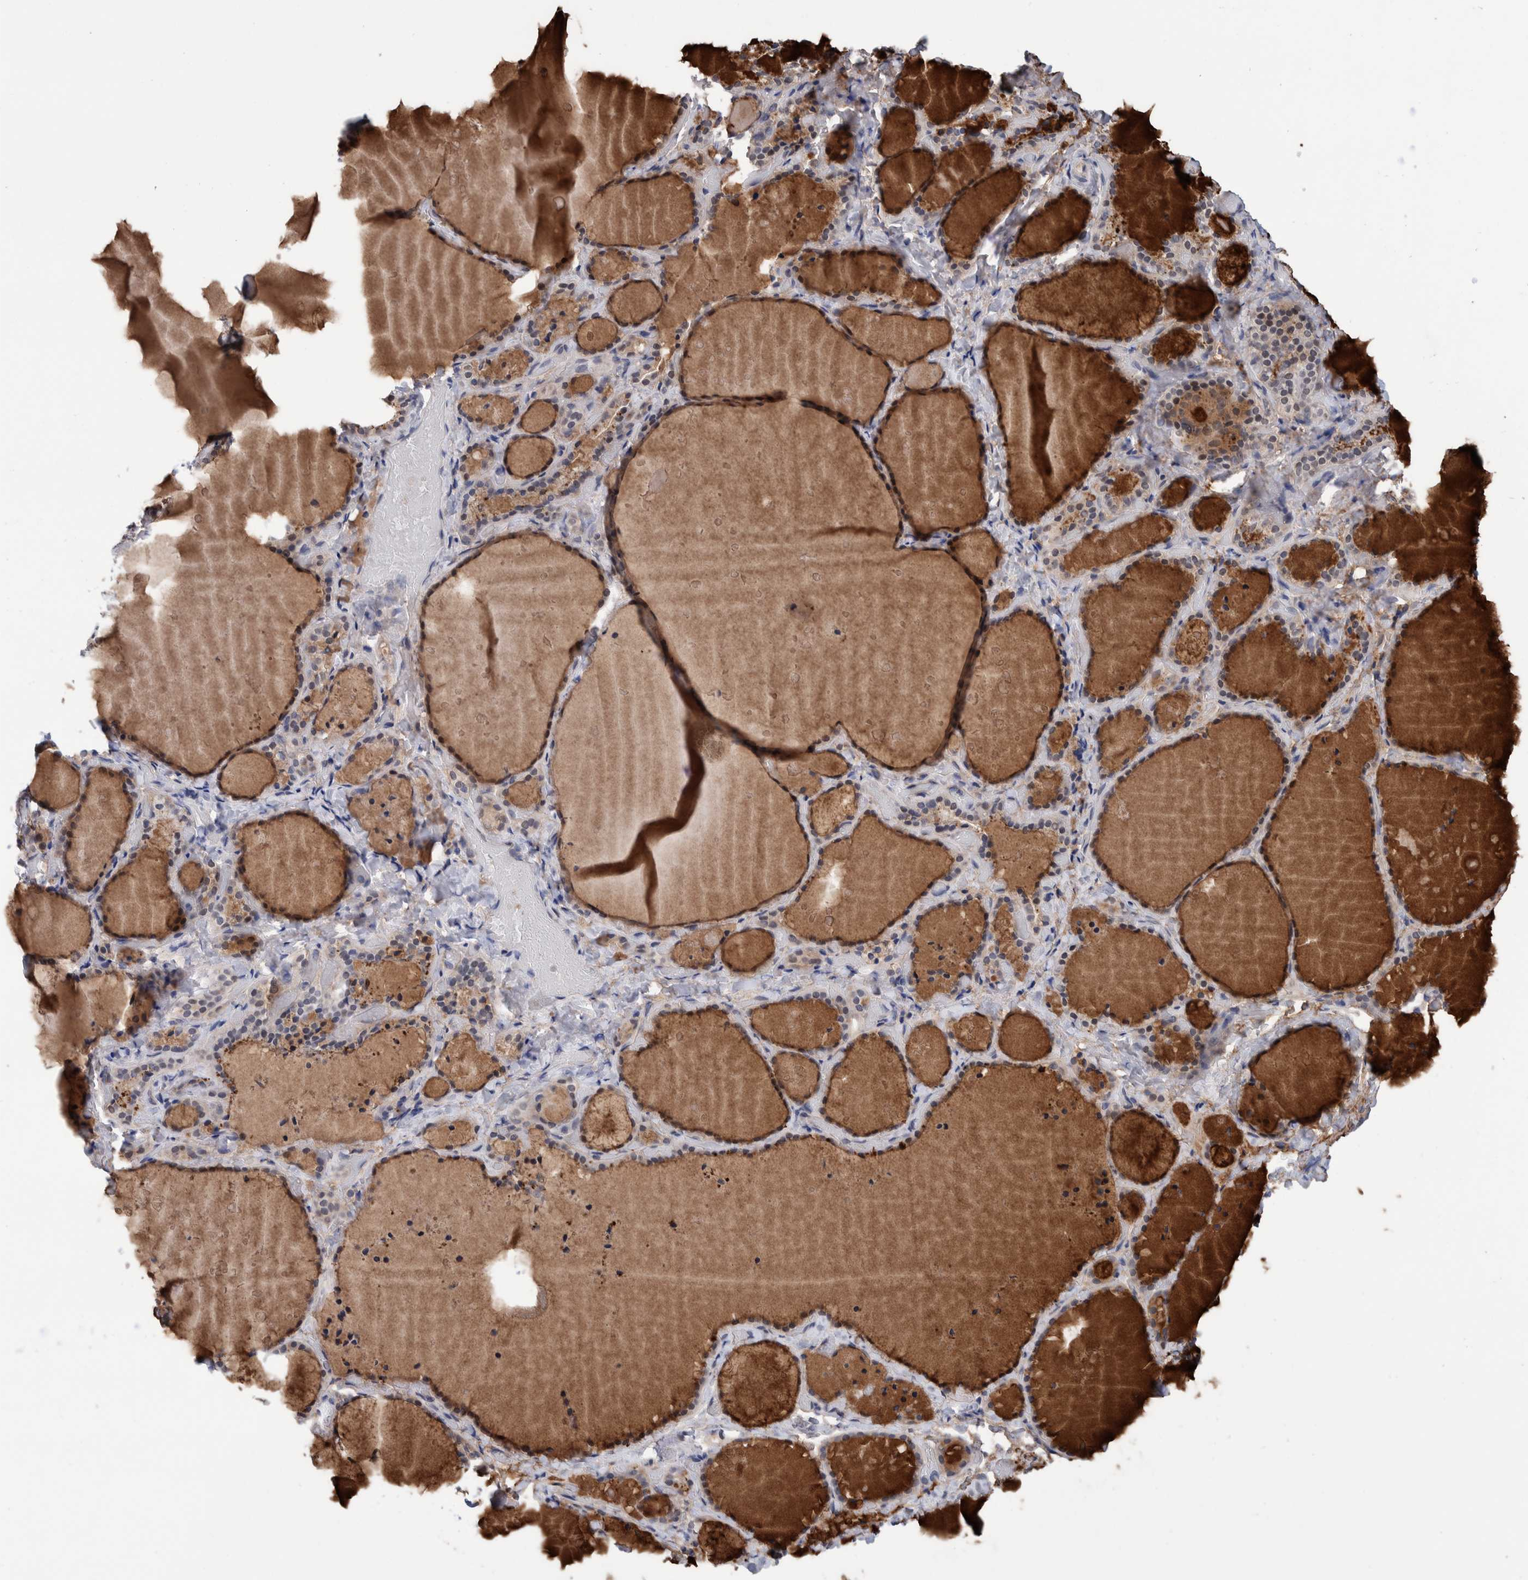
{"staining": {"intensity": "moderate", "quantity": ">75%", "location": "cytoplasmic/membranous,nuclear"}, "tissue": "thyroid gland", "cell_type": "Glandular cells", "image_type": "normal", "snomed": [{"axis": "morphology", "description": "Normal tissue, NOS"}, {"axis": "topography", "description": "Thyroid gland"}], "caption": "Immunohistochemical staining of benign thyroid gland shows moderate cytoplasmic/membranous,nuclear protein expression in approximately >75% of glandular cells. (DAB (3,3'-diaminobenzidine) IHC, brown staining for protein, blue staining for nuclei).", "gene": "PFAS", "patient": {"sex": "female", "age": 44}}